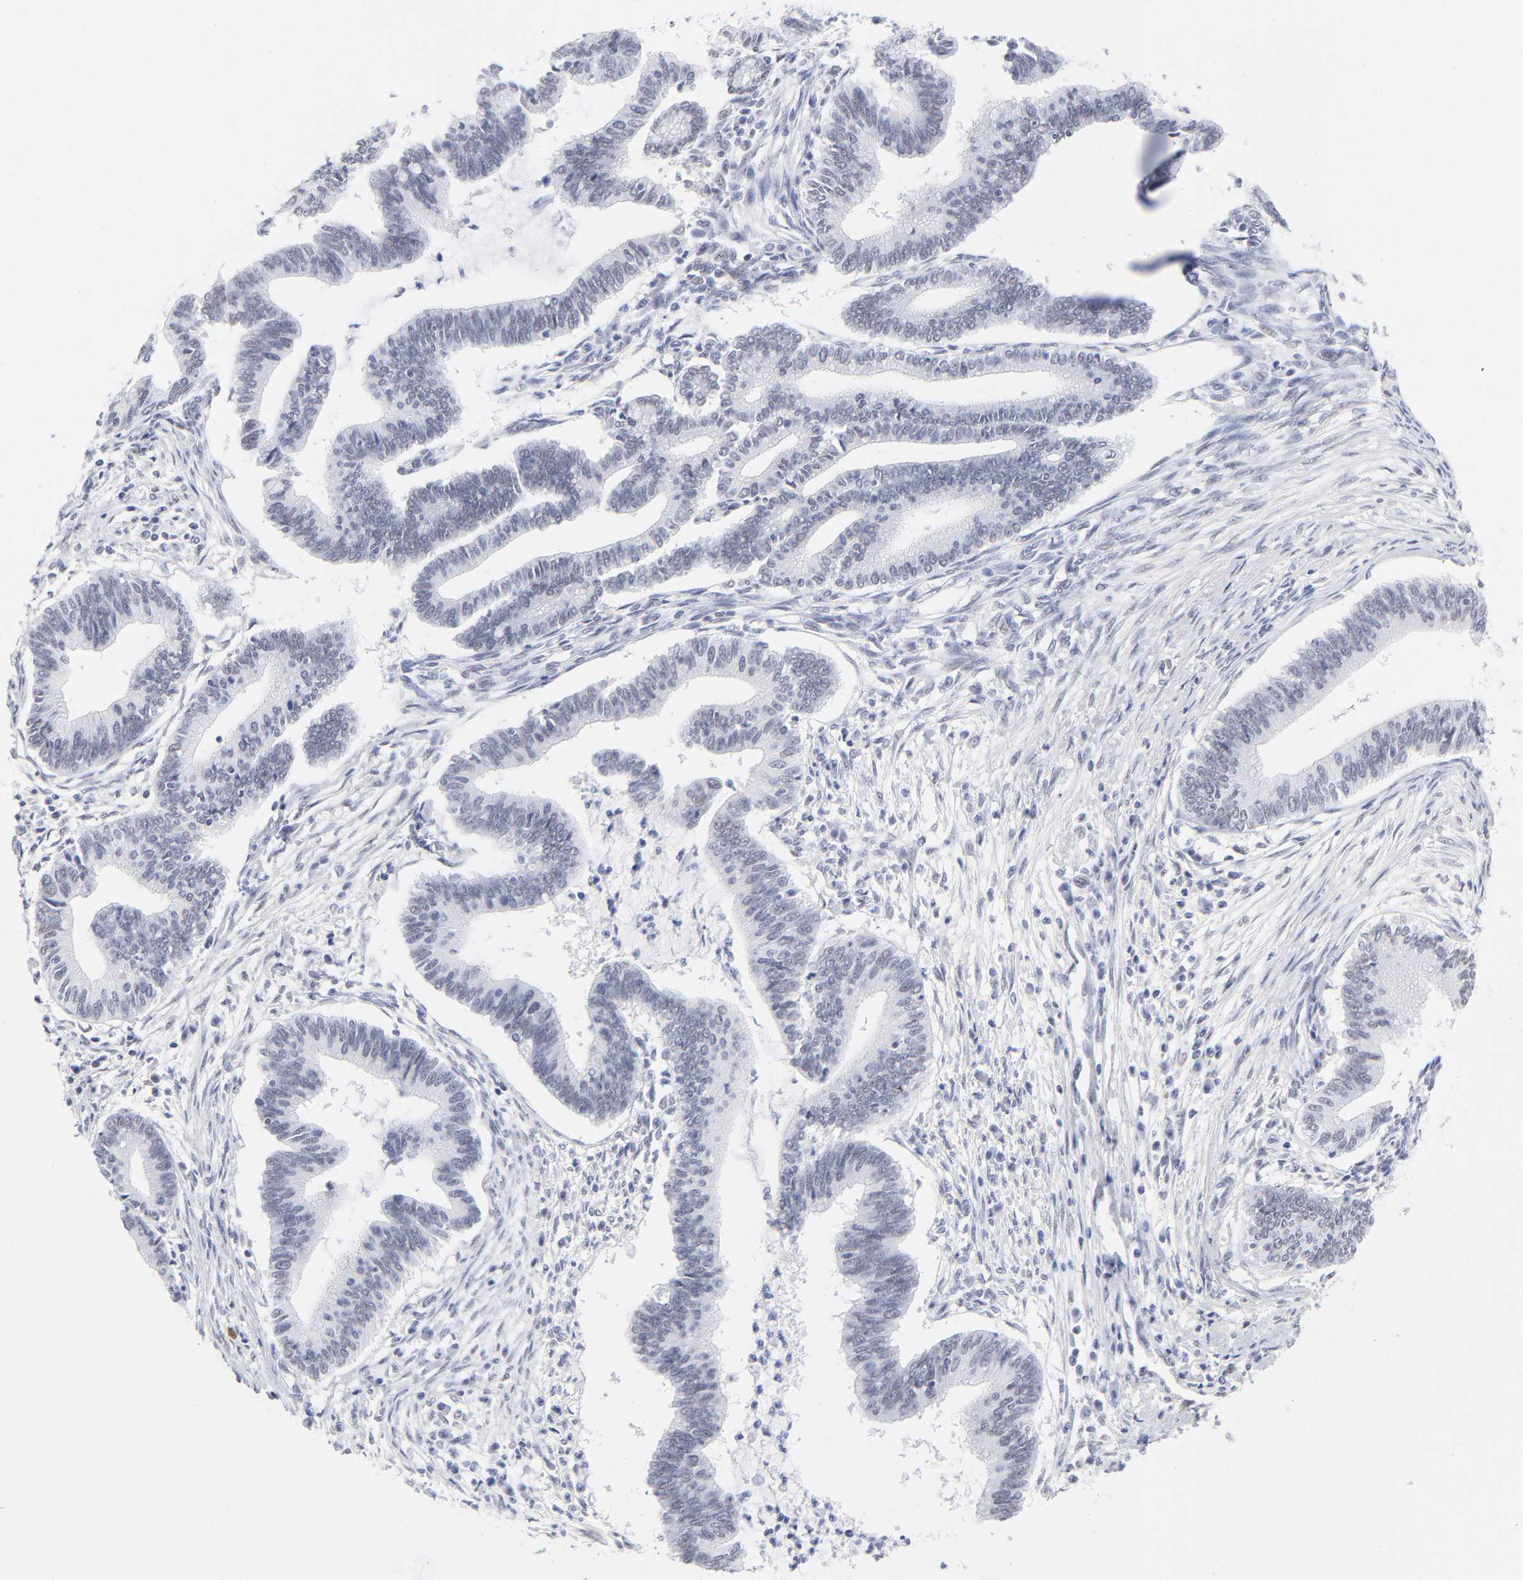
{"staining": {"intensity": "weak", "quantity": "<25%", "location": "nuclear"}, "tissue": "cervical cancer", "cell_type": "Tumor cells", "image_type": "cancer", "snomed": [{"axis": "morphology", "description": "Adenocarcinoma, NOS"}, {"axis": "topography", "description": "Cervix"}], "caption": "DAB immunohistochemical staining of cervical cancer shows no significant expression in tumor cells.", "gene": "SNRPB", "patient": {"sex": "female", "age": 36}}